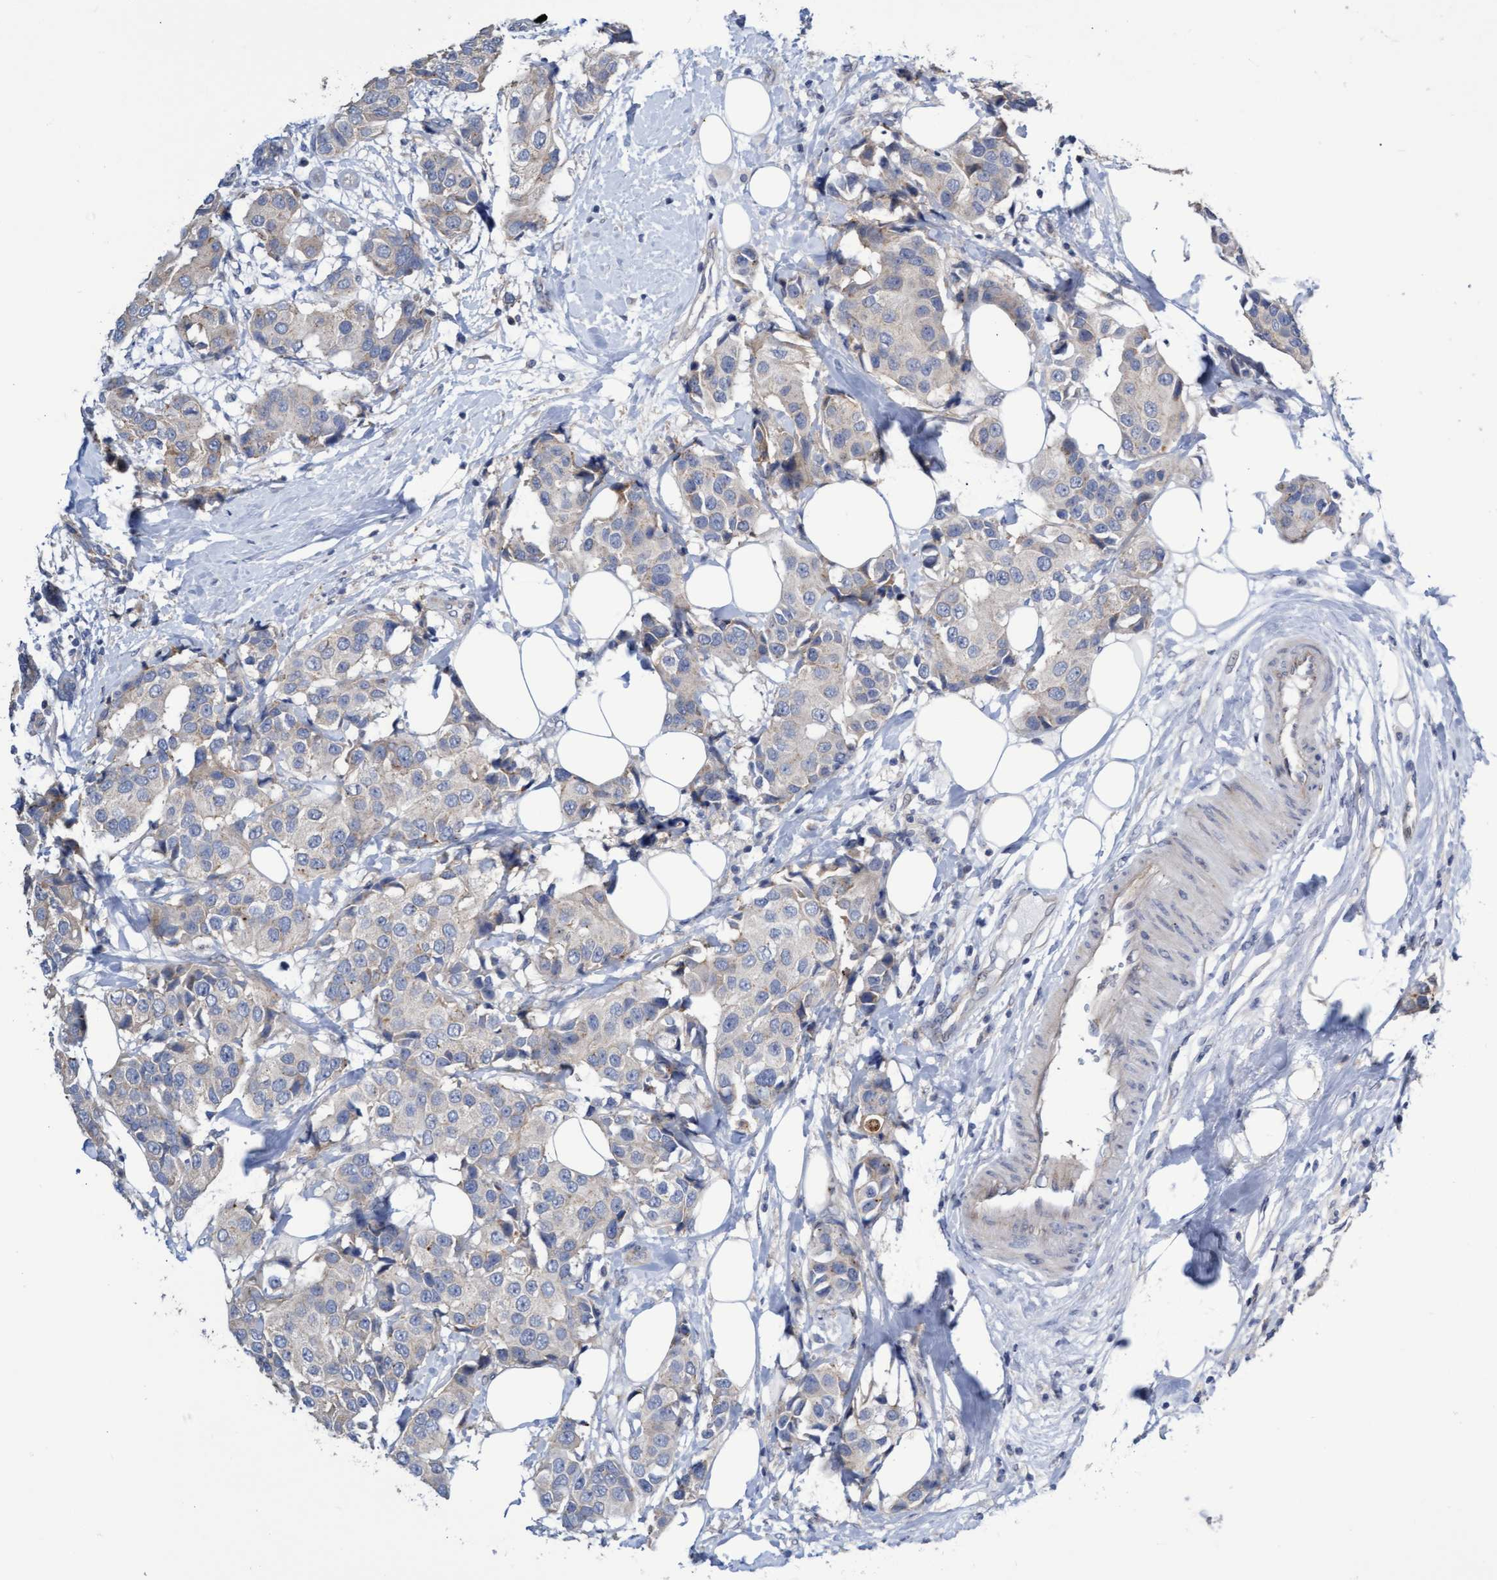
{"staining": {"intensity": "weak", "quantity": "<25%", "location": "cytoplasmic/membranous"}, "tissue": "breast cancer", "cell_type": "Tumor cells", "image_type": "cancer", "snomed": [{"axis": "morphology", "description": "Normal tissue, NOS"}, {"axis": "morphology", "description": "Duct carcinoma"}, {"axis": "topography", "description": "Breast"}], "caption": "A photomicrograph of human breast infiltrating ductal carcinoma is negative for staining in tumor cells.", "gene": "ABCF2", "patient": {"sex": "female", "age": 39}}